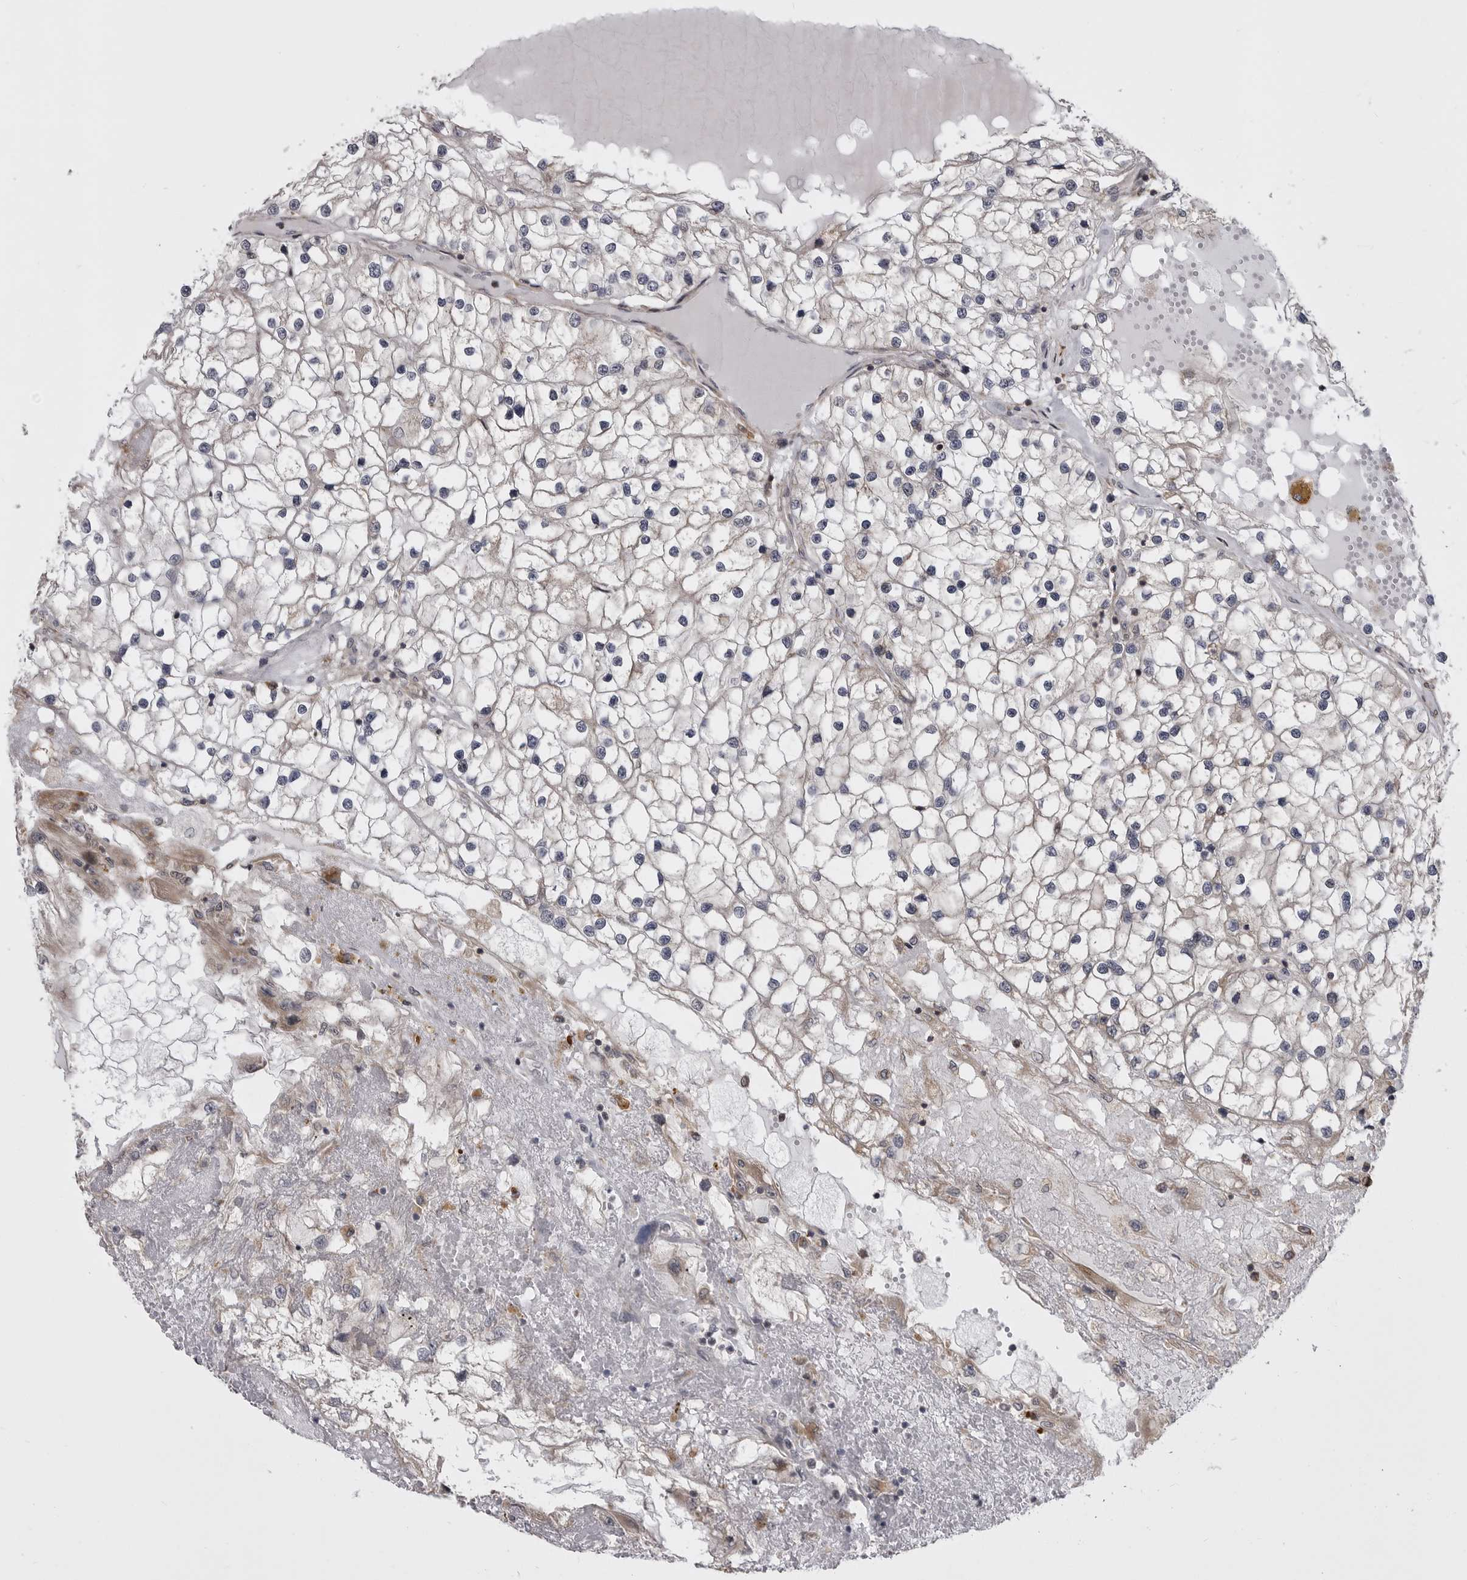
{"staining": {"intensity": "negative", "quantity": "none", "location": "none"}, "tissue": "renal cancer", "cell_type": "Tumor cells", "image_type": "cancer", "snomed": [{"axis": "morphology", "description": "Adenocarcinoma, NOS"}, {"axis": "topography", "description": "Kidney"}], "caption": "Photomicrograph shows no protein staining in tumor cells of renal cancer tissue.", "gene": "ZNRF1", "patient": {"sex": "male", "age": 68}}